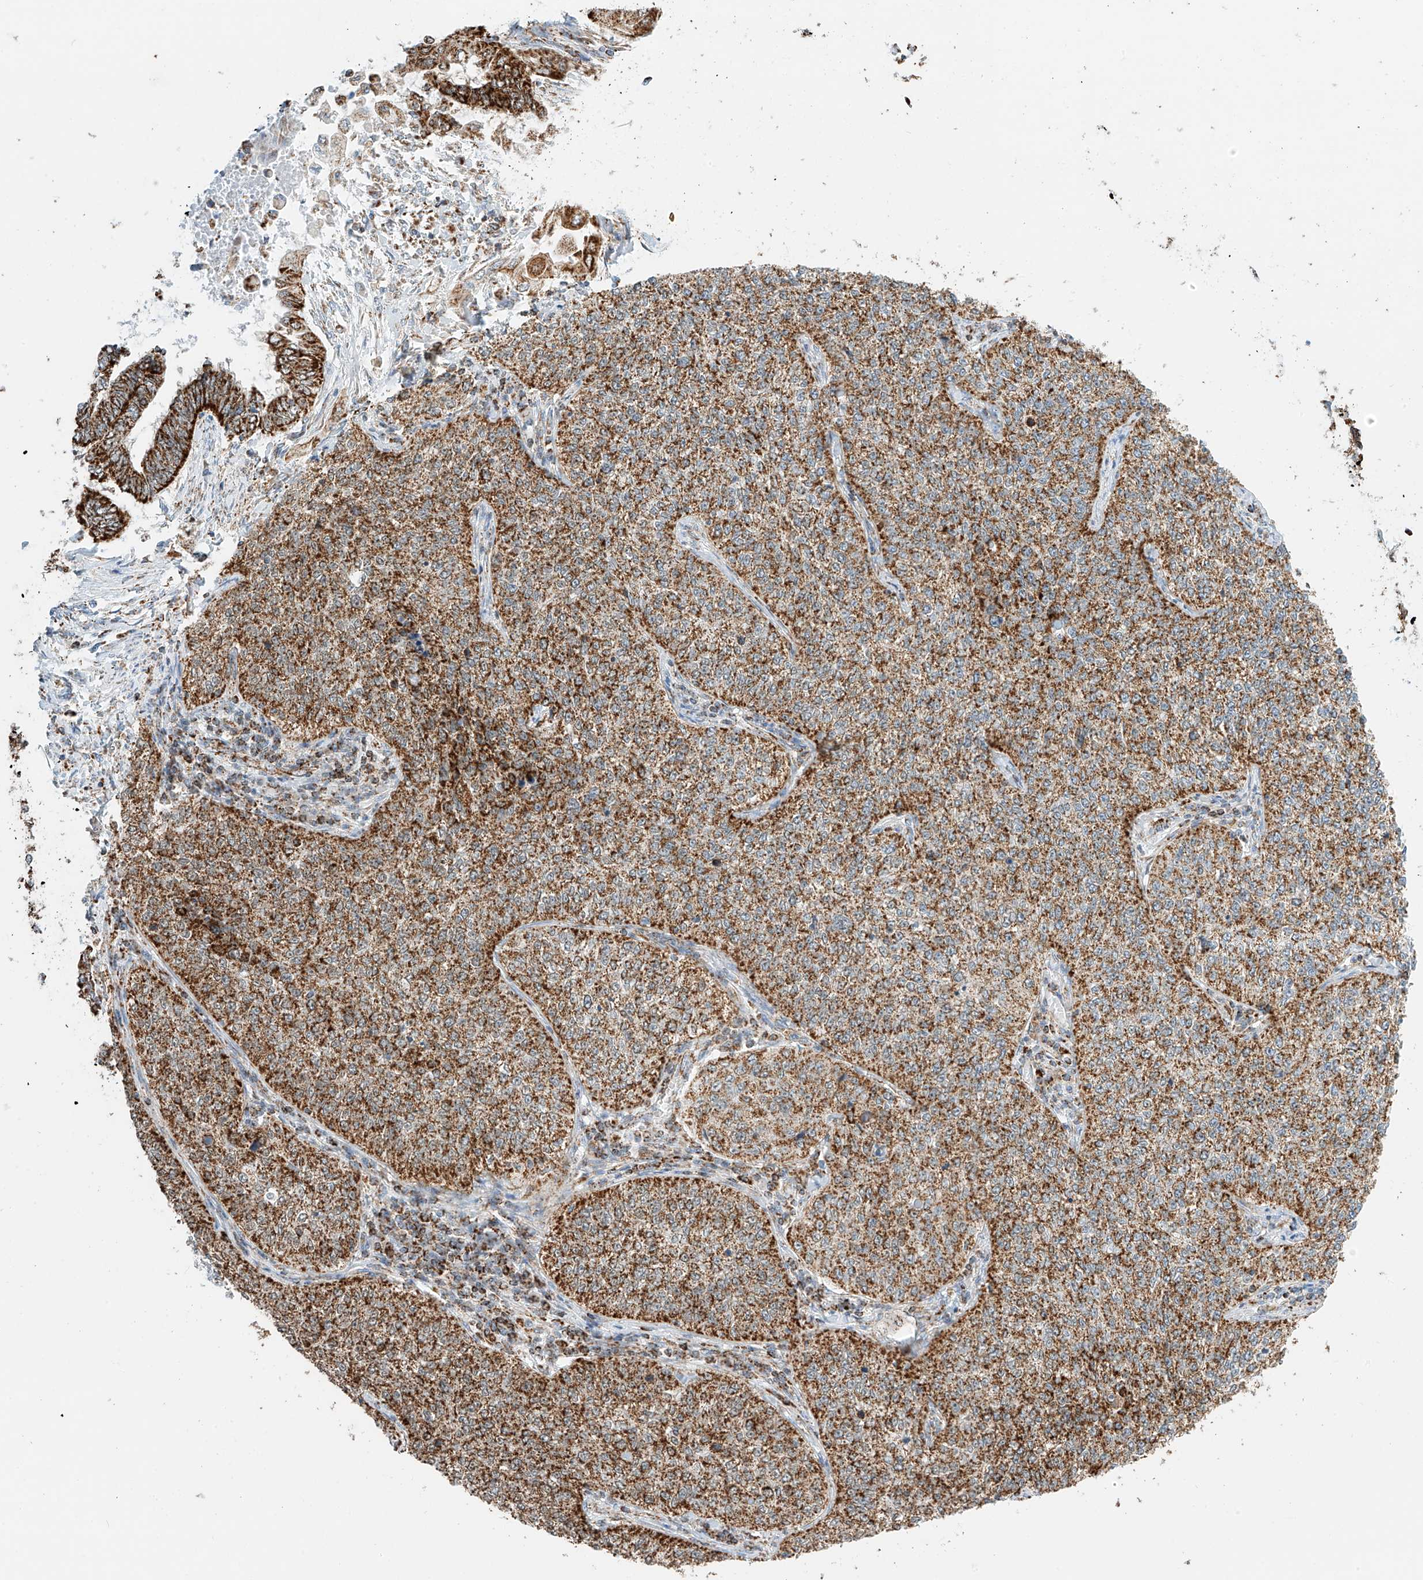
{"staining": {"intensity": "moderate", "quantity": ">75%", "location": "cytoplasmic/membranous"}, "tissue": "cervical cancer", "cell_type": "Tumor cells", "image_type": "cancer", "snomed": [{"axis": "morphology", "description": "Squamous cell carcinoma, NOS"}, {"axis": "topography", "description": "Cervix"}], "caption": "IHC image of neoplastic tissue: cervical cancer (squamous cell carcinoma) stained using IHC displays medium levels of moderate protein expression localized specifically in the cytoplasmic/membranous of tumor cells, appearing as a cytoplasmic/membranous brown color.", "gene": "PPA2", "patient": {"sex": "female", "age": 35}}